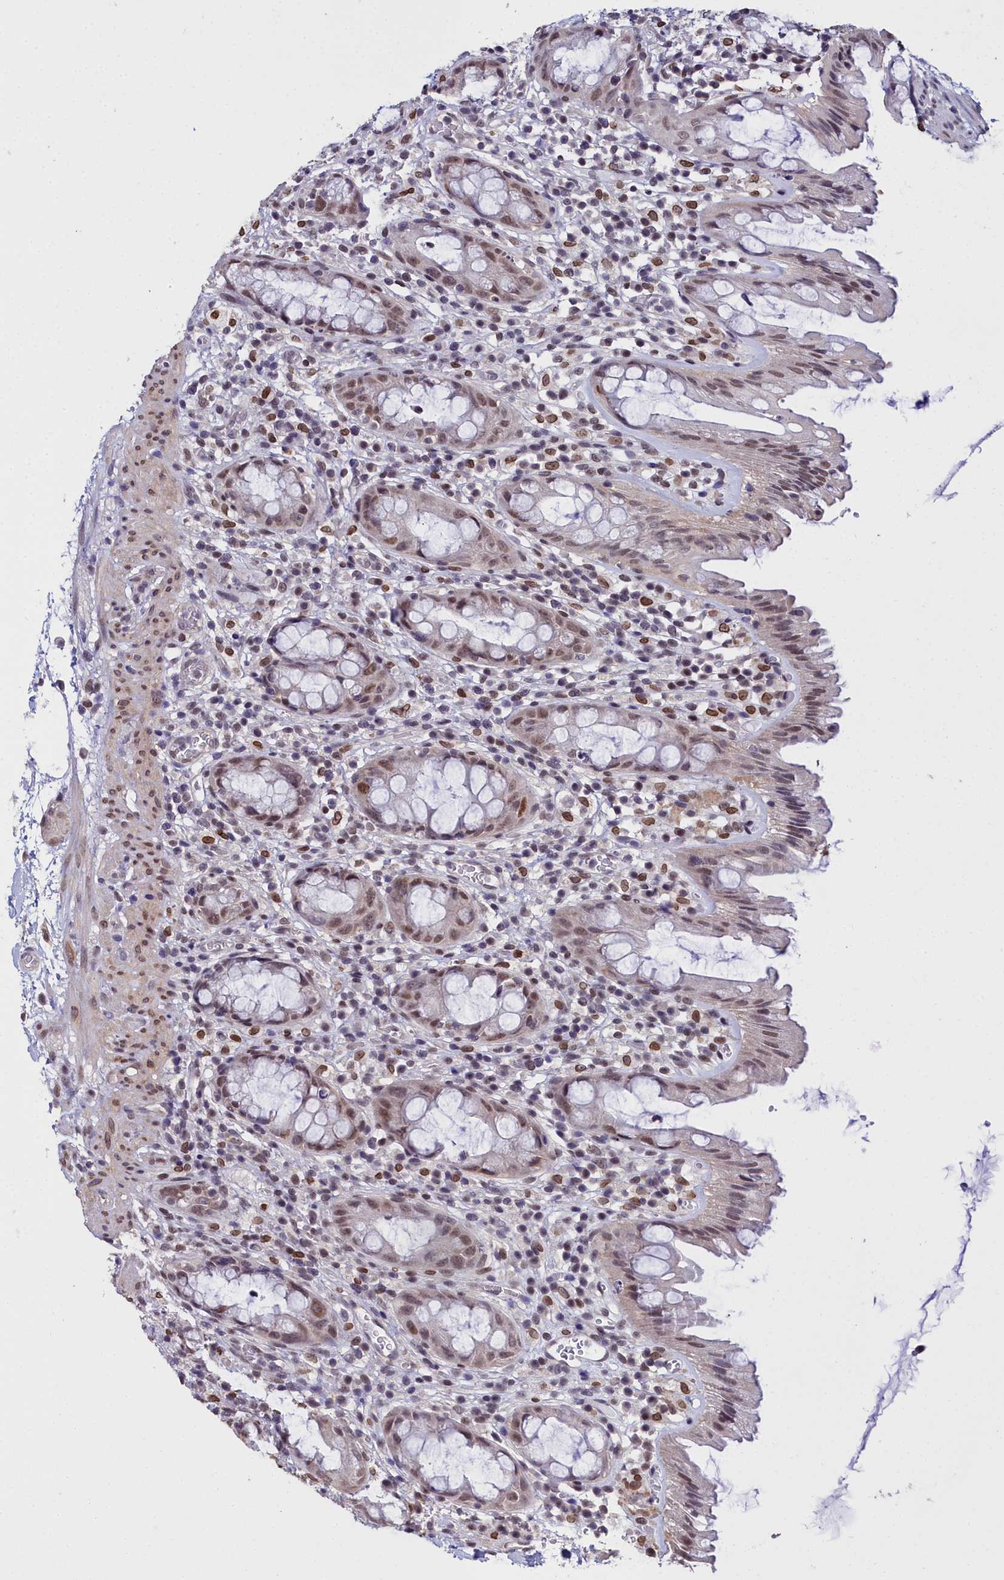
{"staining": {"intensity": "moderate", "quantity": "<25%", "location": "nuclear"}, "tissue": "rectum", "cell_type": "Glandular cells", "image_type": "normal", "snomed": [{"axis": "morphology", "description": "Normal tissue, NOS"}, {"axis": "topography", "description": "Rectum"}], "caption": "A high-resolution image shows IHC staining of normal rectum, which reveals moderate nuclear staining in approximately <25% of glandular cells.", "gene": "CCDC97", "patient": {"sex": "female", "age": 57}}